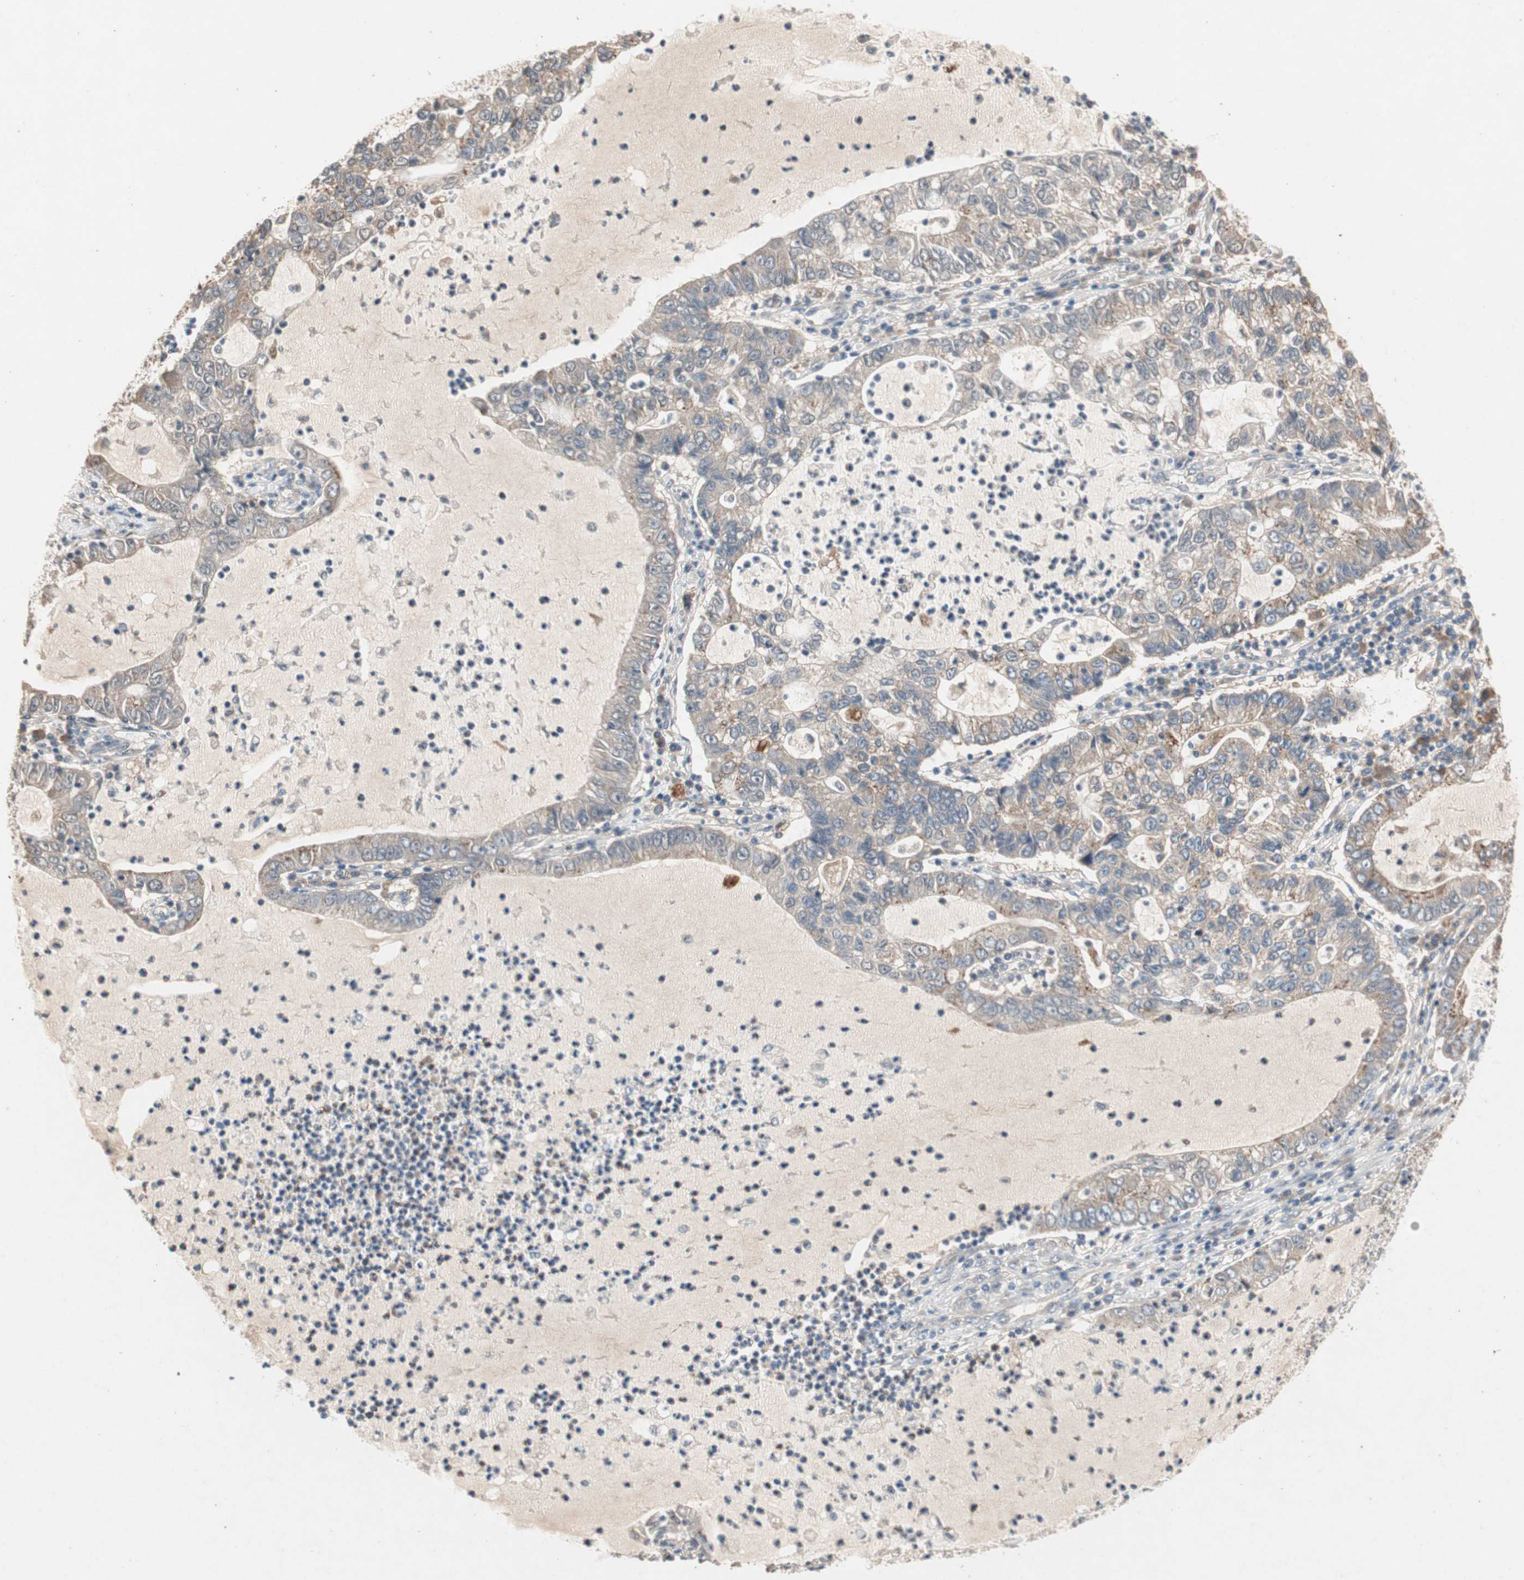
{"staining": {"intensity": "weak", "quantity": "25%-75%", "location": "cytoplasmic/membranous"}, "tissue": "lung cancer", "cell_type": "Tumor cells", "image_type": "cancer", "snomed": [{"axis": "morphology", "description": "Adenocarcinoma, NOS"}, {"axis": "topography", "description": "Lung"}], "caption": "The micrograph shows a brown stain indicating the presence of a protein in the cytoplasmic/membranous of tumor cells in adenocarcinoma (lung). (Brightfield microscopy of DAB IHC at high magnification).", "gene": "NCLN", "patient": {"sex": "female", "age": 51}}